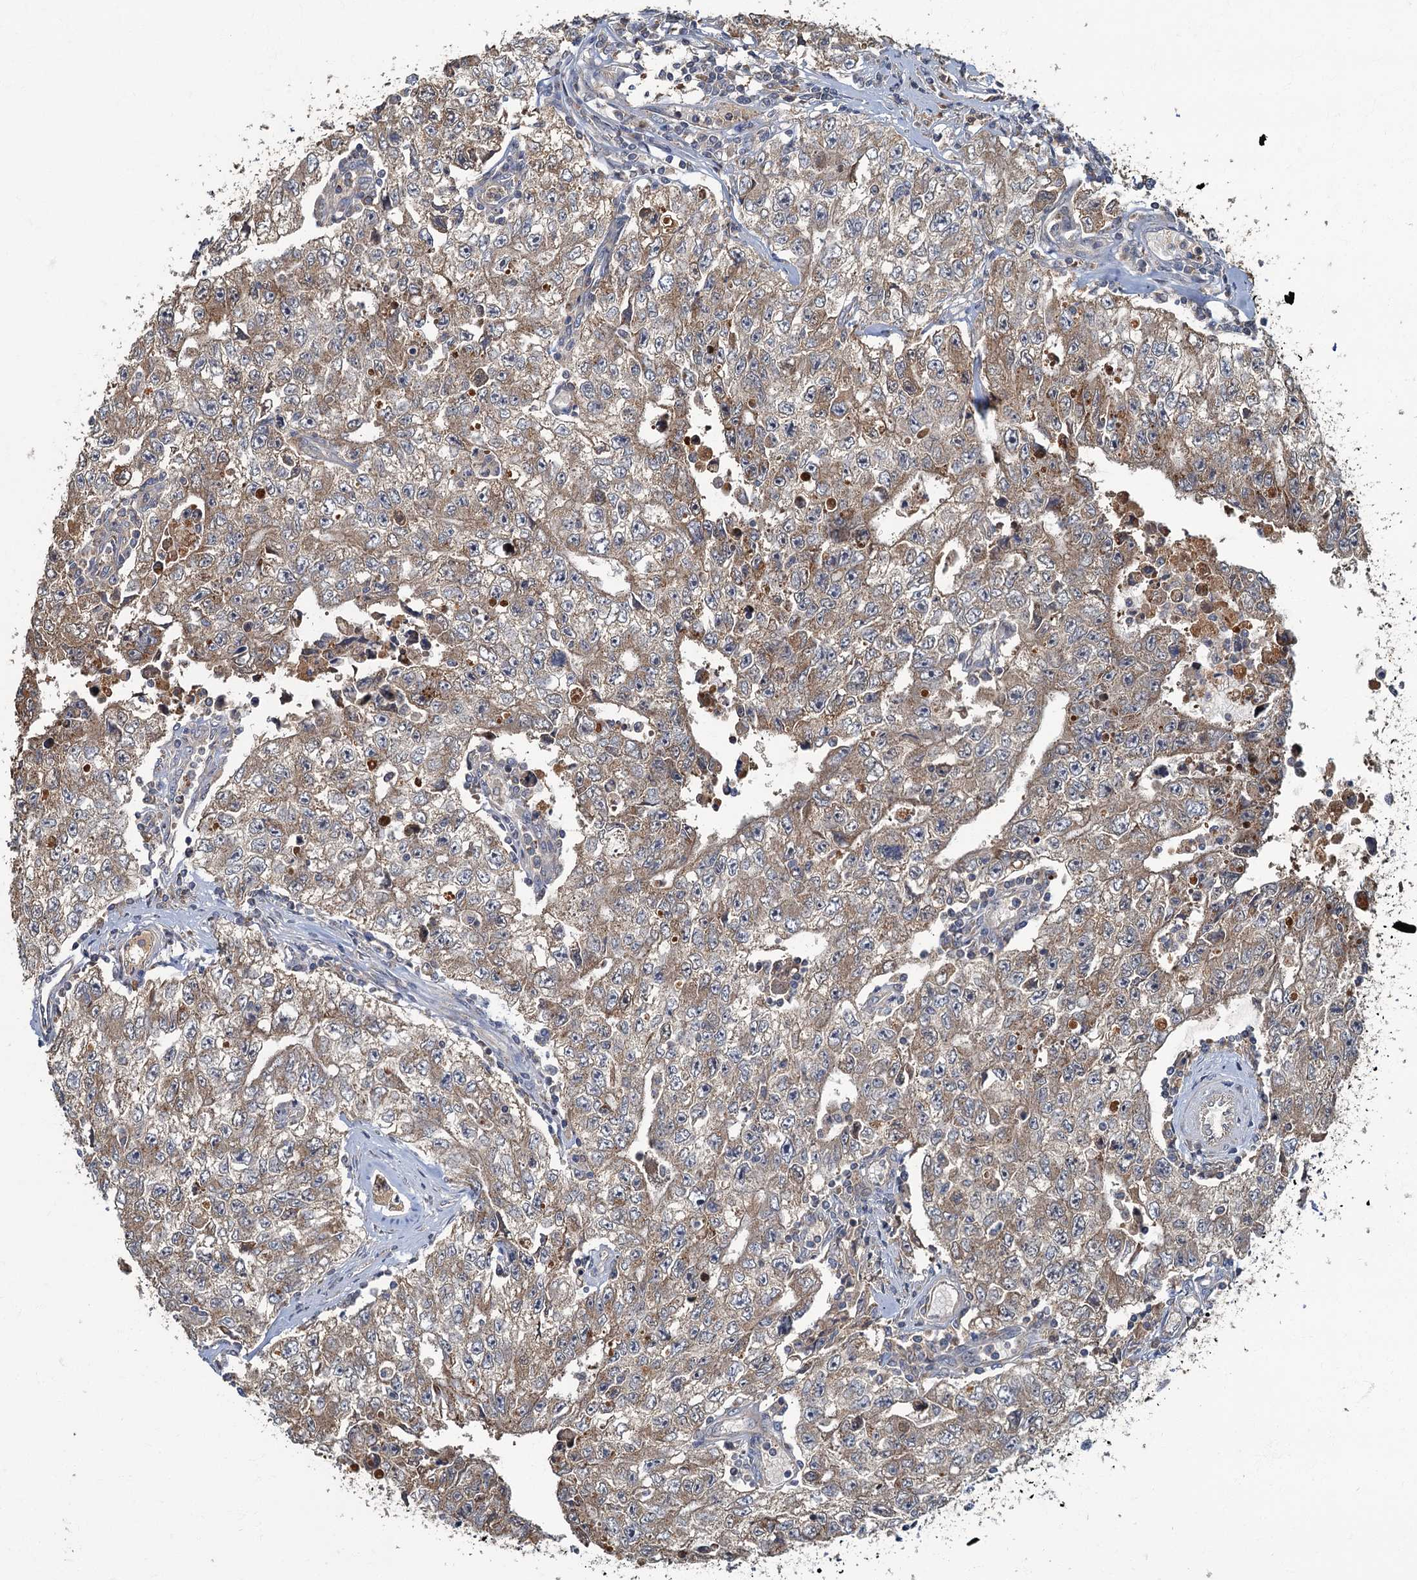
{"staining": {"intensity": "weak", "quantity": ">75%", "location": "cytoplasmic/membranous"}, "tissue": "testis cancer", "cell_type": "Tumor cells", "image_type": "cancer", "snomed": [{"axis": "morphology", "description": "Carcinoma, Embryonal, NOS"}, {"axis": "topography", "description": "Testis"}], "caption": "Protein analysis of embryonal carcinoma (testis) tissue shows weak cytoplasmic/membranous positivity in approximately >75% of tumor cells. Using DAB (3,3'-diaminobenzidine) (brown) and hematoxylin (blue) stains, captured at high magnification using brightfield microscopy.", "gene": "WDCP", "patient": {"sex": "male", "age": 17}}